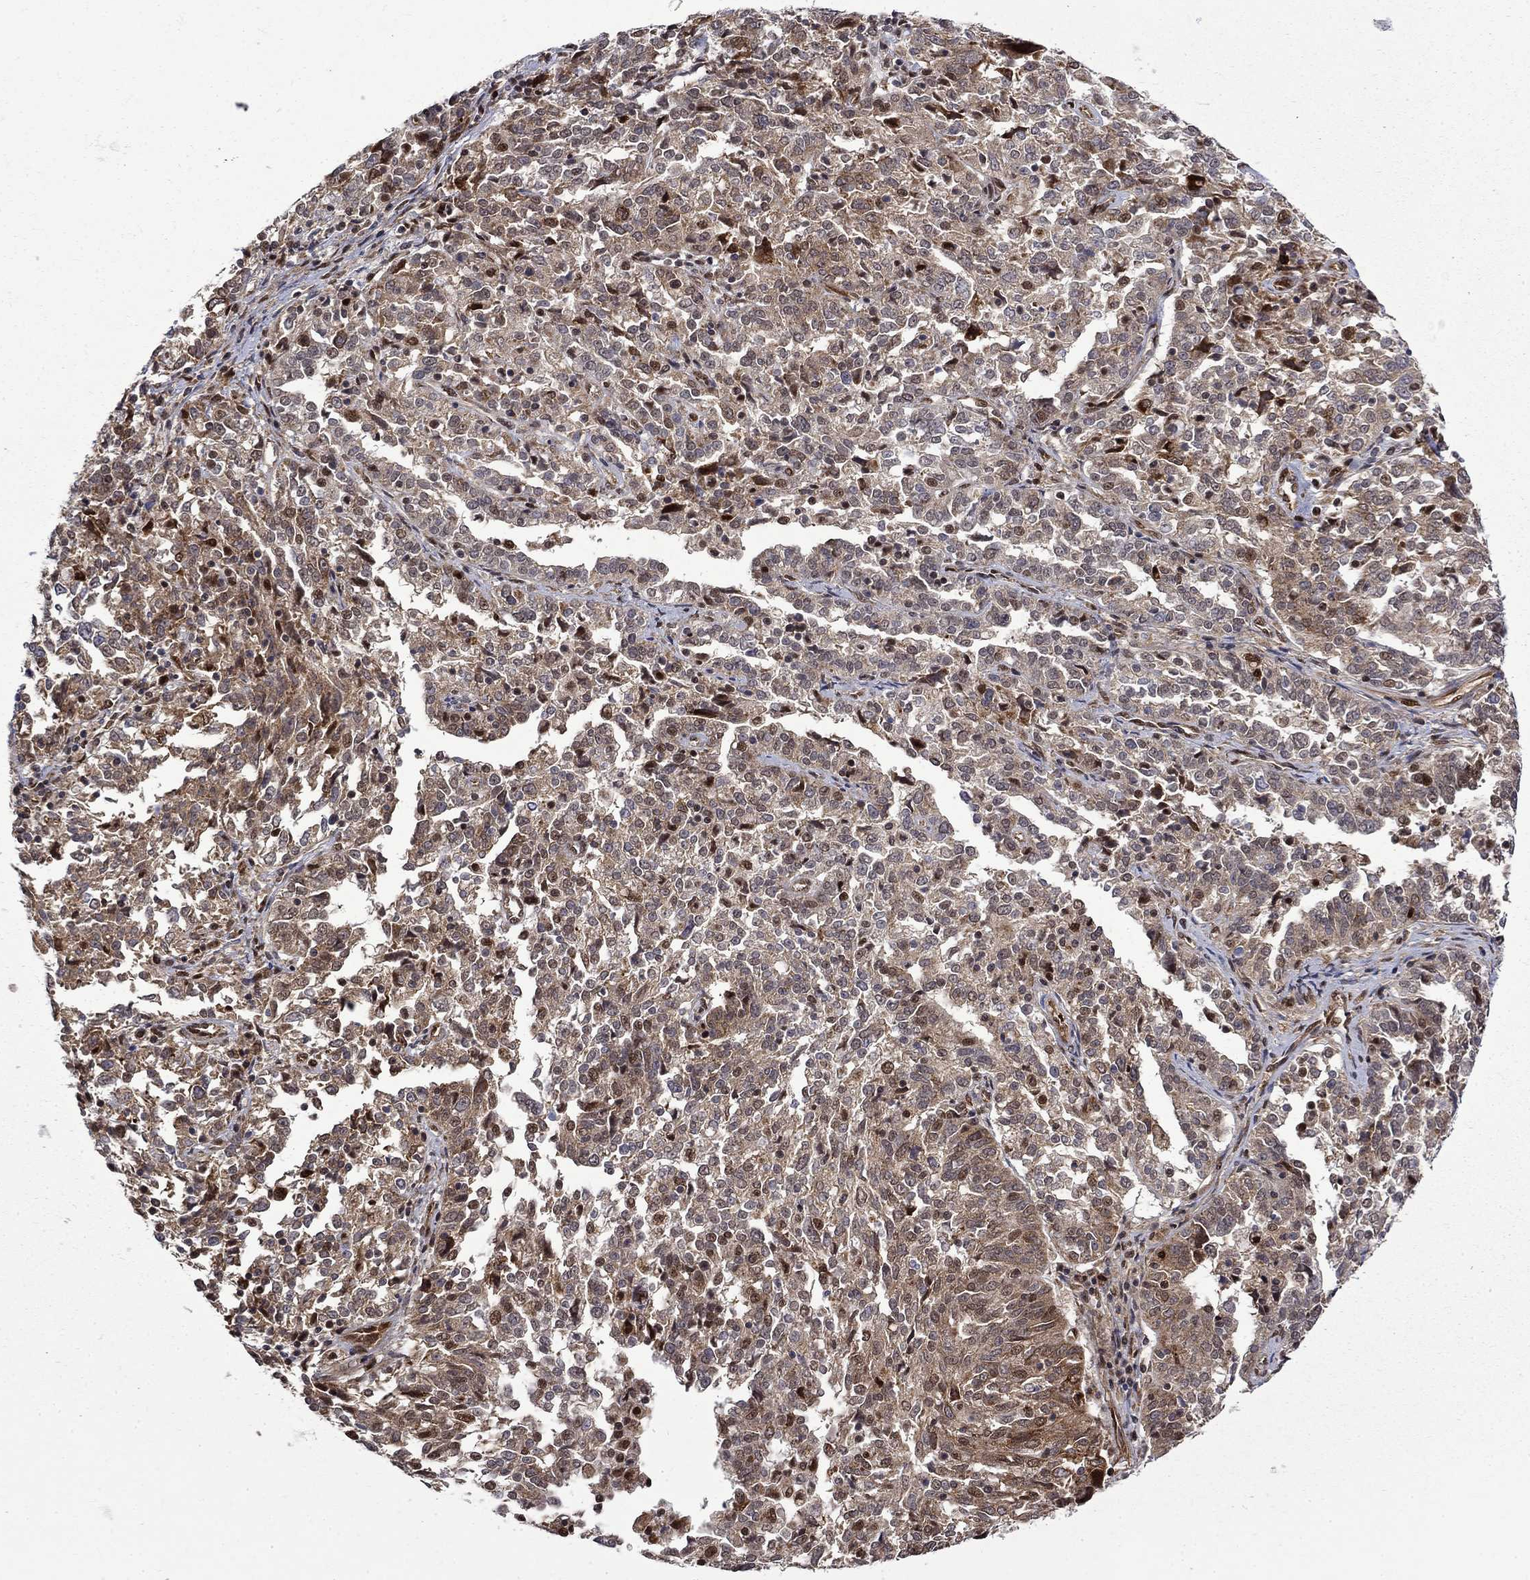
{"staining": {"intensity": "moderate", "quantity": "<25%", "location": "cytoplasmic/membranous,nuclear"}, "tissue": "ovarian cancer", "cell_type": "Tumor cells", "image_type": "cancer", "snomed": [{"axis": "morphology", "description": "Cystadenocarcinoma, serous, NOS"}, {"axis": "topography", "description": "Ovary"}], "caption": "IHC micrograph of neoplastic tissue: serous cystadenocarcinoma (ovarian) stained using immunohistochemistry (IHC) displays low levels of moderate protein expression localized specifically in the cytoplasmic/membranous and nuclear of tumor cells, appearing as a cytoplasmic/membranous and nuclear brown color.", "gene": "KPNA3", "patient": {"sex": "female", "age": 67}}